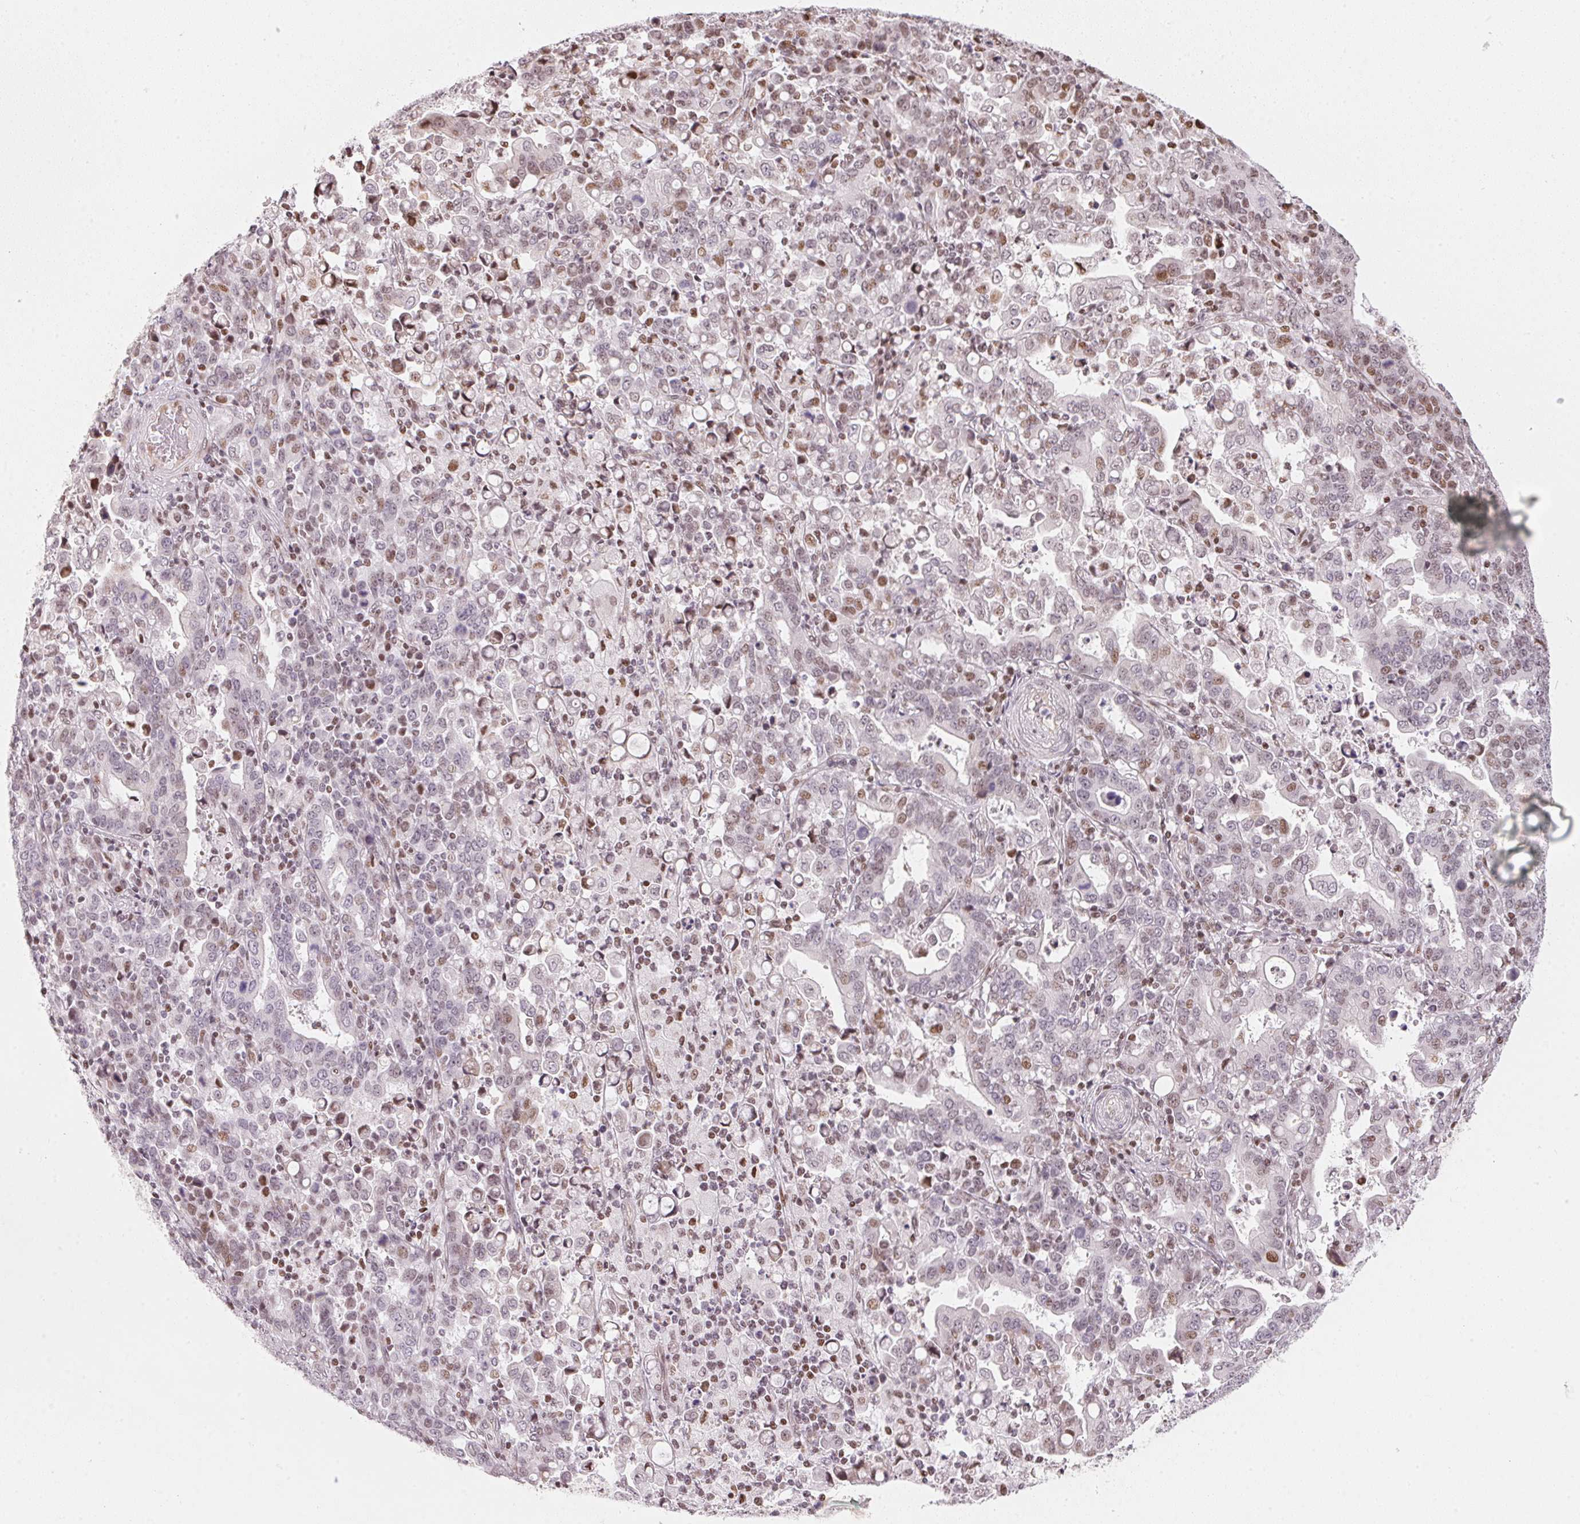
{"staining": {"intensity": "weak", "quantity": "<25%", "location": "nuclear"}, "tissue": "stomach cancer", "cell_type": "Tumor cells", "image_type": "cancer", "snomed": [{"axis": "morphology", "description": "Adenocarcinoma, NOS"}, {"axis": "topography", "description": "Stomach, upper"}], "caption": "Micrograph shows no protein positivity in tumor cells of stomach adenocarcinoma tissue.", "gene": "KAT6A", "patient": {"sex": "male", "age": 69}}